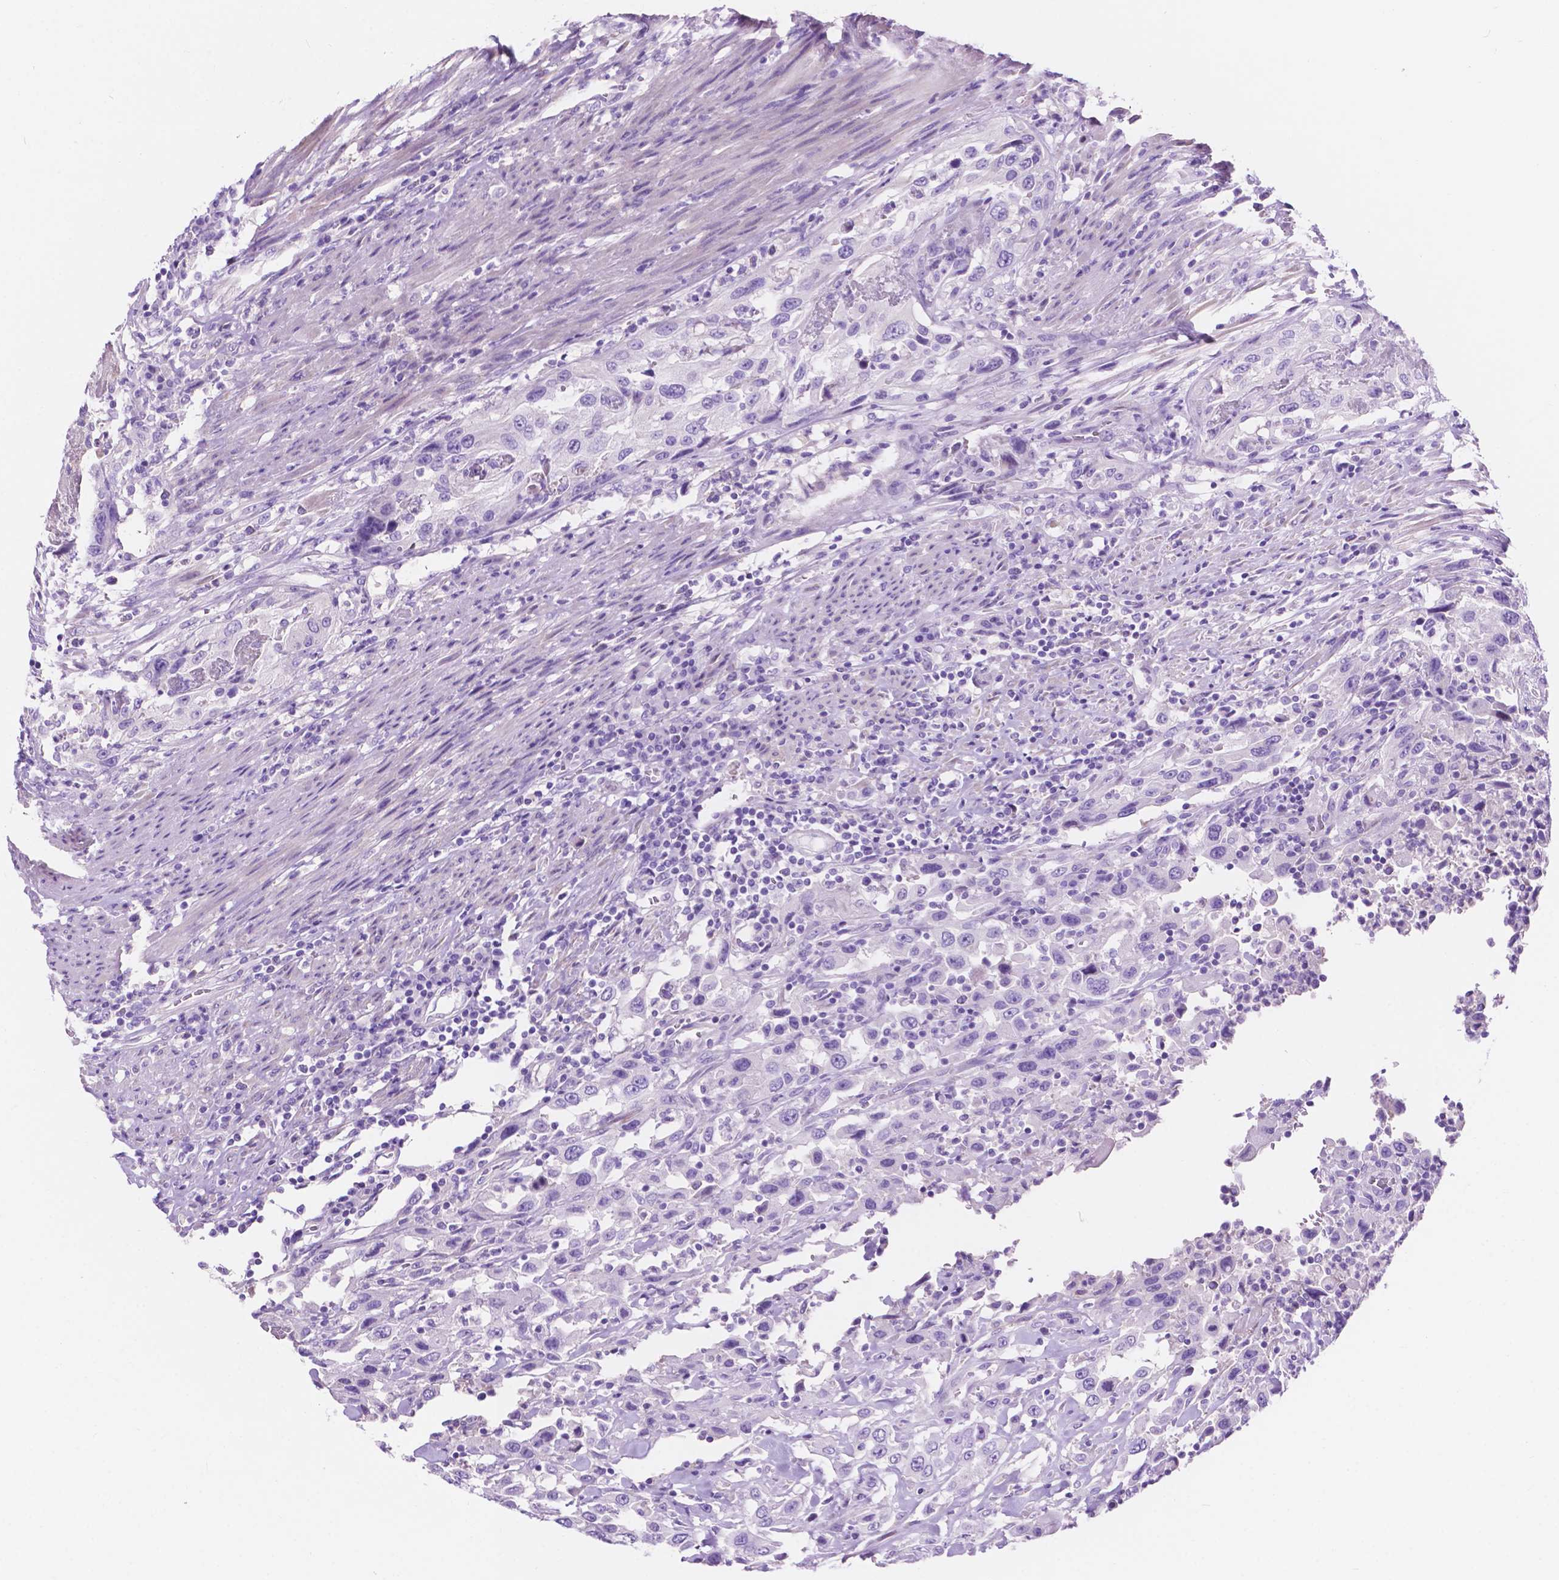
{"staining": {"intensity": "negative", "quantity": "none", "location": "none"}, "tissue": "urothelial cancer", "cell_type": "Tumor cells", "image_type": "cancer", "snomed": [{"axis": "morphology", "description": "Urothelial carcinoma, High grade"}, {"axis": "topography", "description": "Urinary bladder"}], "caption": "High magnification brightfield microscopy of urothelial carcinoma (high-grade) stained with DAB (brown) and counterstained with hematoxylin (blue): tumor cells show no significant staining.", "gene": "IGFN1", "patient": {"sex": "male", "age": 61}}